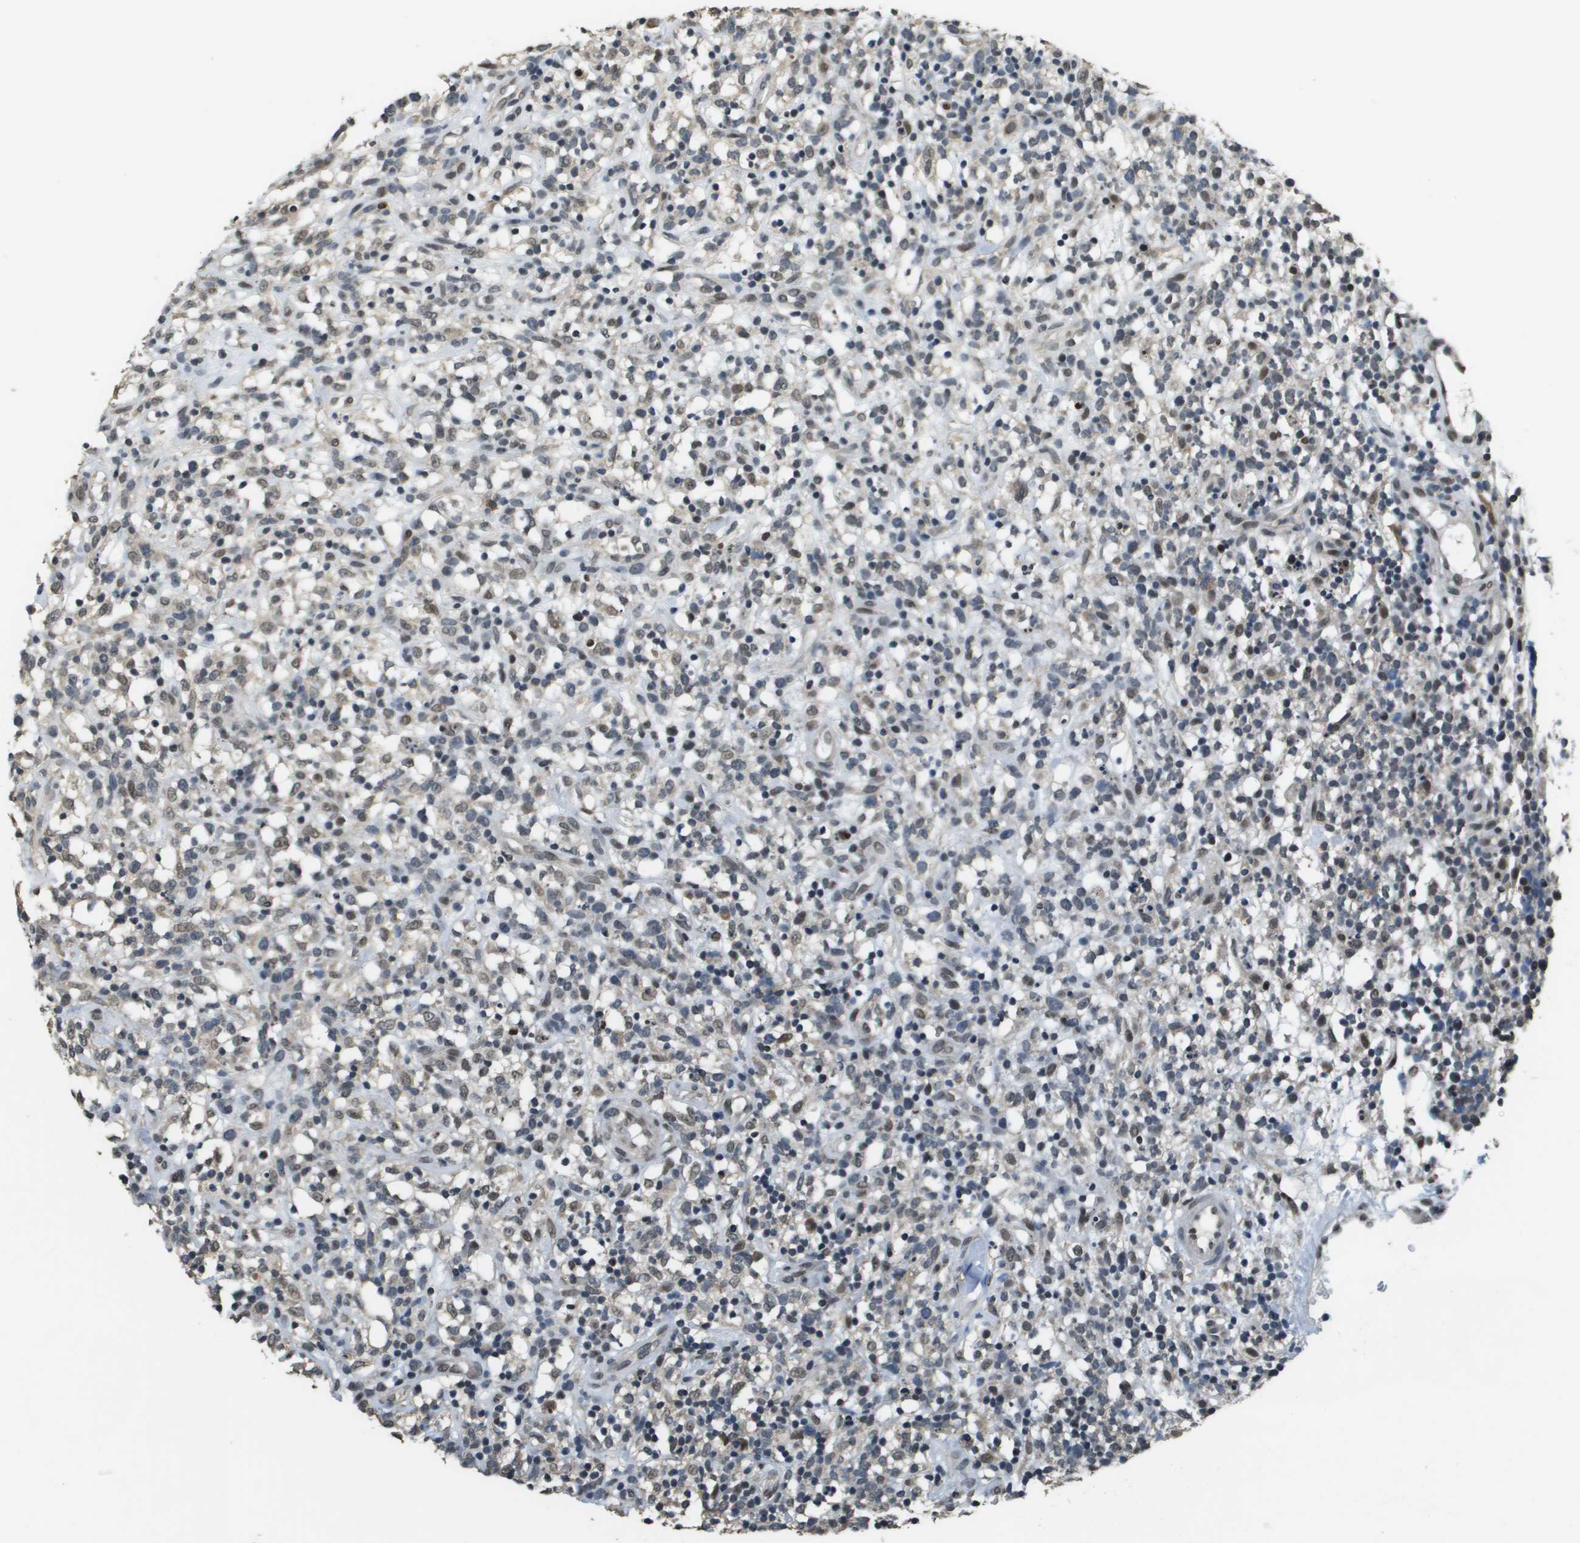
{"staining": {"intensity": "weak", "quantity": "25%-75%", "location": "nuclear"}, "tissue": "lymphoma", "cell_type": "Tumor cells", "image_type": "cancer", "snomed": [{"axis": "morphology", "description": "Malignant lymphoma, non-Hodgkin's type, High grade"}, {"axis": "topography", "description": "Lymph node"}], "caption": "About 25%-75% of tumor cells in malignant lymphoma, non-Hodgkin's type (high-grade) exhibit weak nuclear protein staining as visualized by brown immunohistochemical staining.", "gene": "FANCC", "patient": {"sex": "female", "age": 73}}